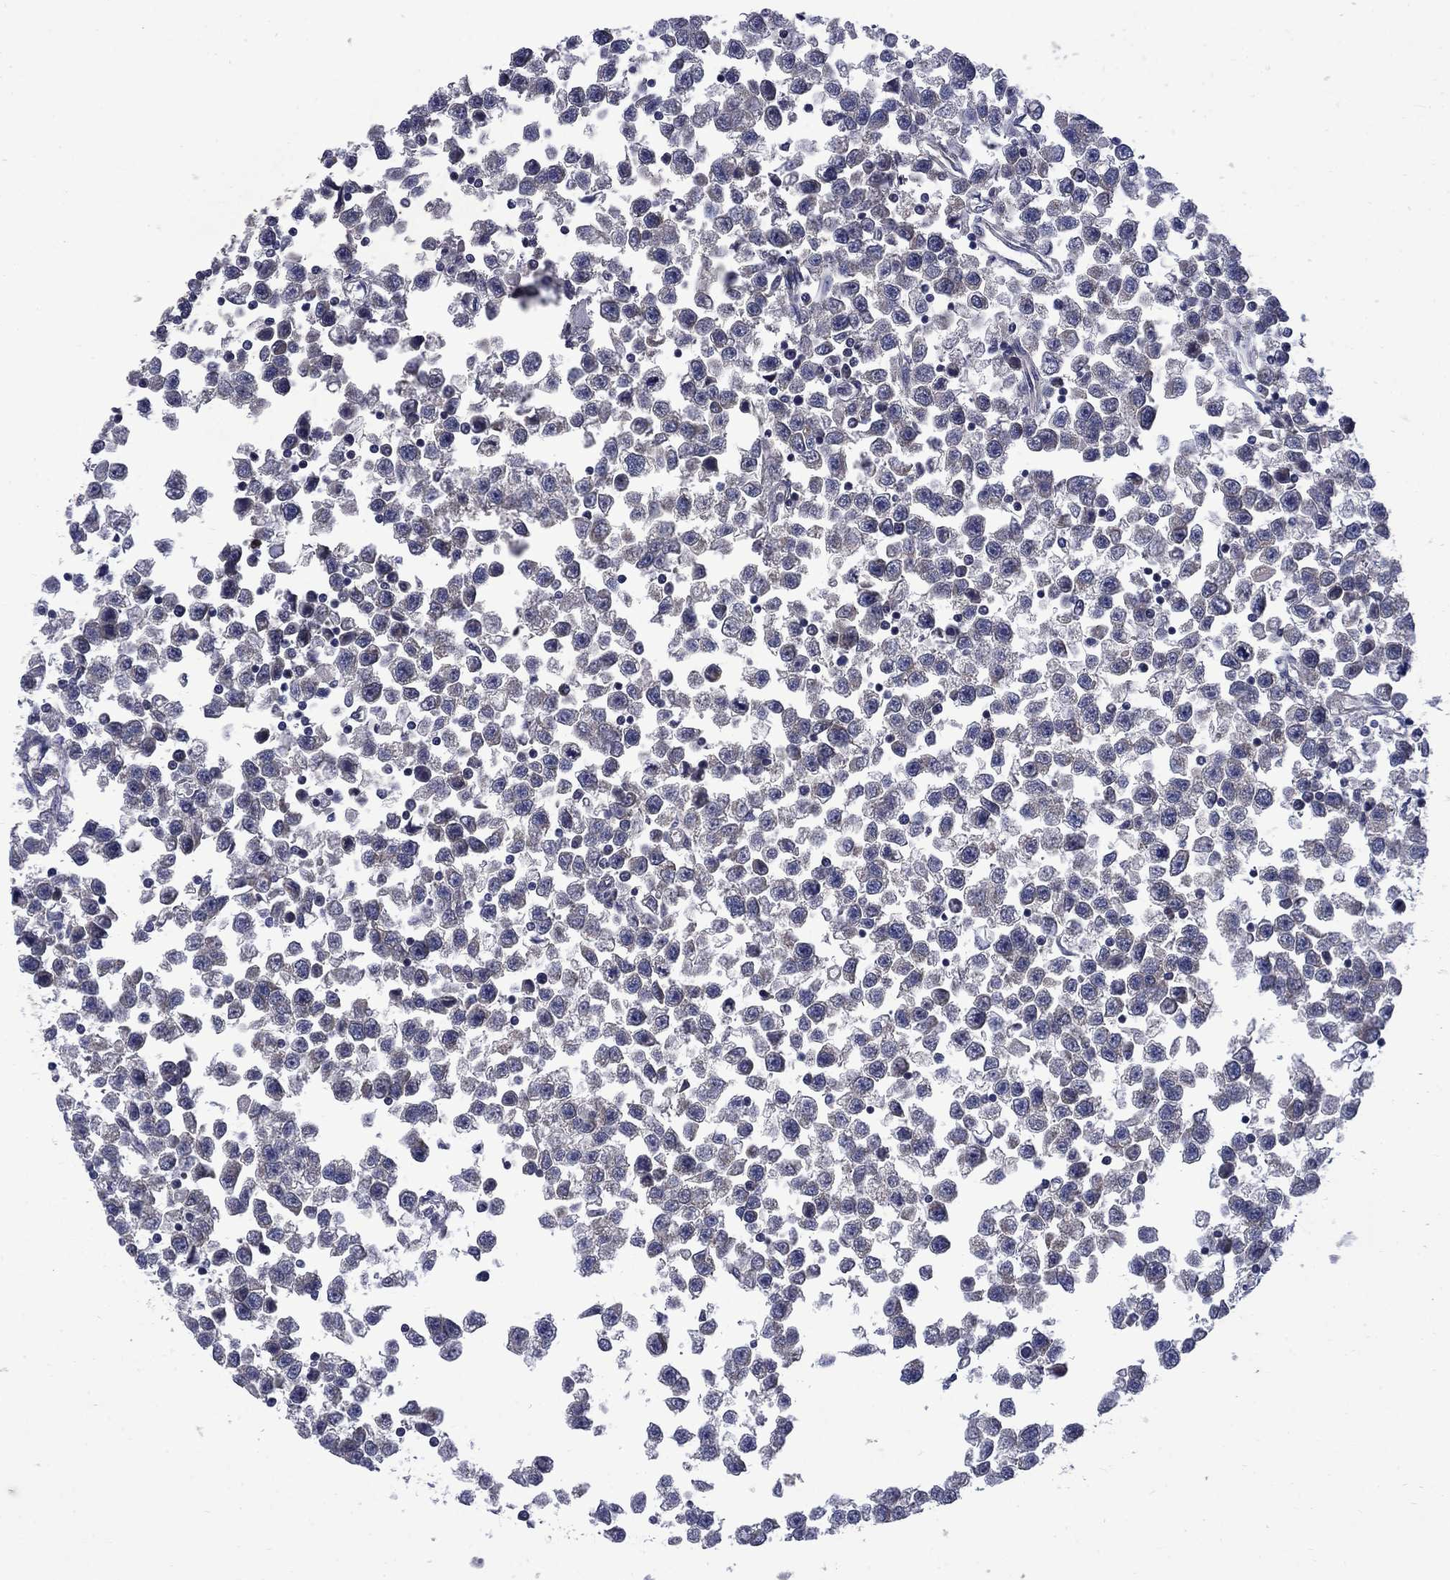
{"staining": {"intensity": "negative", "quantity": "none", "location": "none"}, "tissue": "testis cancer", "cell_type": "Tumor cells", "image_type": "cancer", "snomed": [{"axis": "morphology", "description": "Seminoma, NOS"}, {"axis": "topography", "description": "Testis"}], "caption": "Immunohistochemistry of human testis seminoma displays no staining in tumor cells.", "gene": "HSPA12A", "patient": {"sex": "male", "age": 34}}